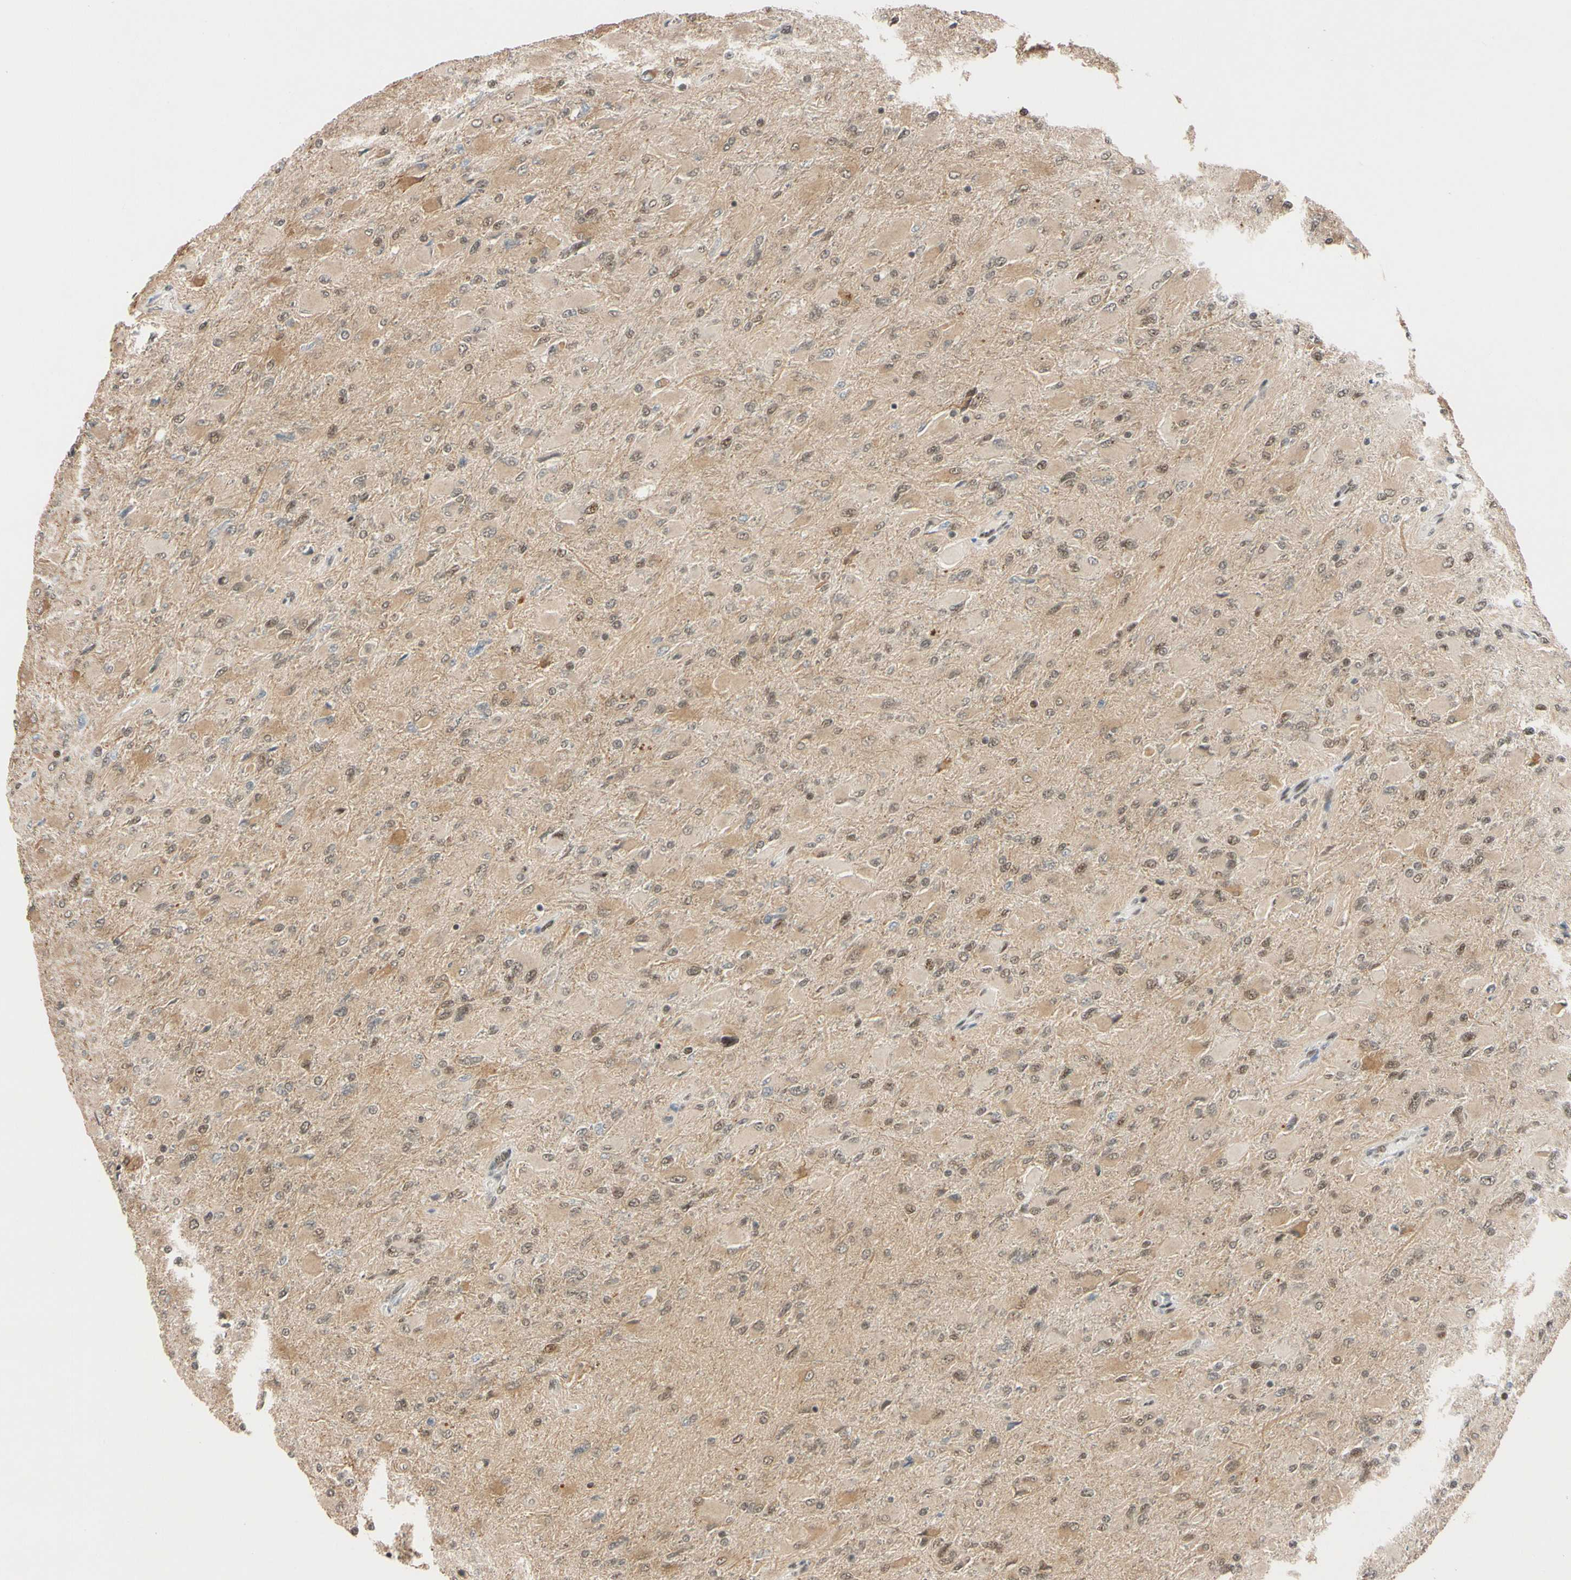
{"staining": {"intensity": "weak", "quantity": ">75%", "location": "cytoplasmic/membranous,nuclear"}, "tissue": "glioma", "cell_type": "Tumor cells", "image_type": "cancer", "snomed": [{"axis": "morphology", "description": "Glioma, malignant, High grade"}, {"axis": "topography", "description": "Cerebral cortex"}], "caption": "A low amount of weak cytoplasmic/membranous and nuclear expression is identified in approximately >75% of tumor cells in glioma tissue. Nuclei are stained in blue.", "gene": "TAF4", "patient": {"sex": "female", "age": 36}}